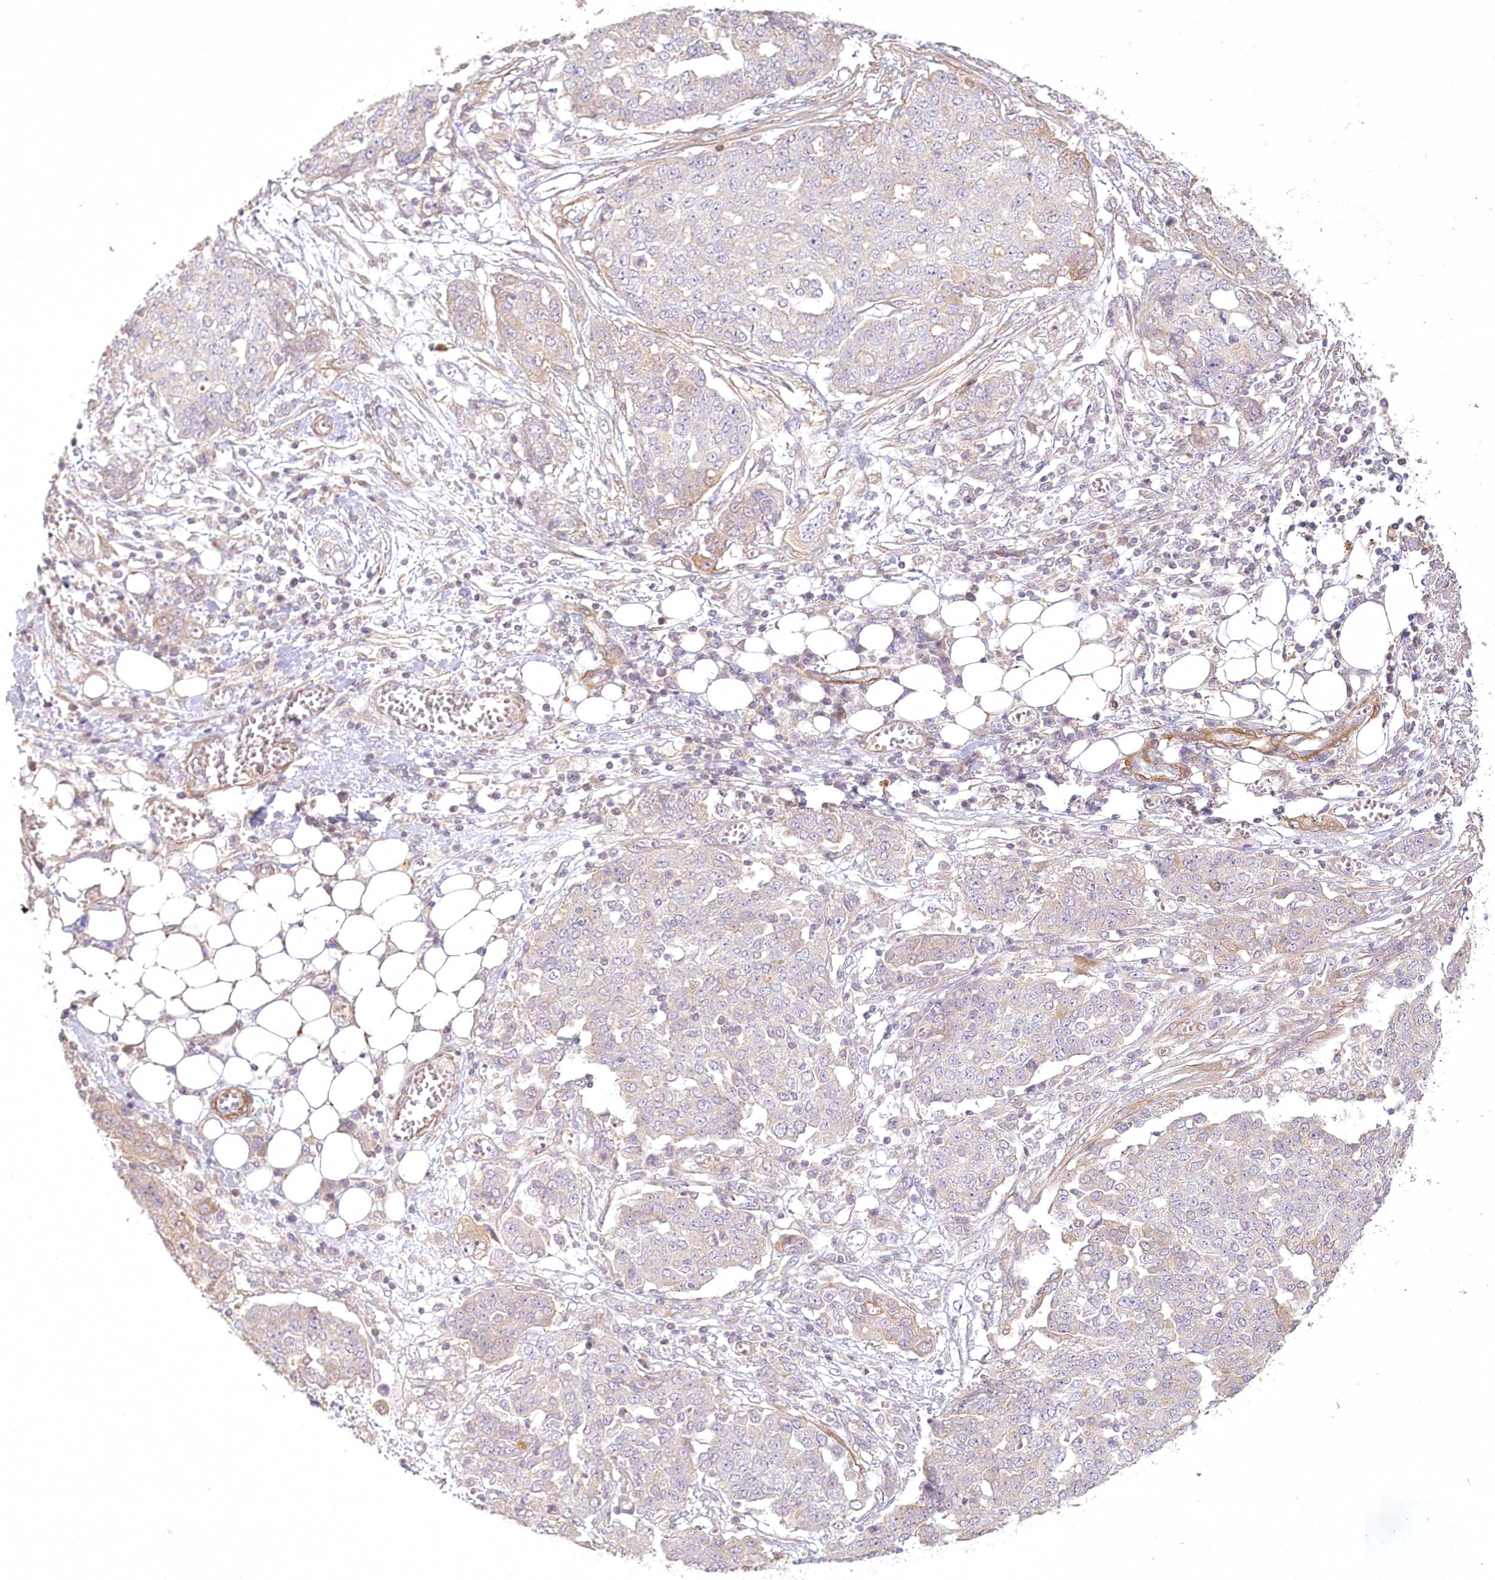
{"staining": {"intensity": "negative", "quantity": "none", "location": "none"}, "tissue": "ovarian cancer", "cell_type": "Tumor cells", "image_type": "cancer", "snomed": [{"axis": "morphology", "description": "Cystadenocarcinoma, serous, NOS"}, {"axis": "topography", "description": "Soft tissue"}, {"axis": "topography", "description": "Ovary"}], "caption": "Immunohistochemical staining of ovarian cancer (serous cystadenocarcinoma) shows no significant staining in tumor cells.", "gene": "INPP4B", "patient": {"sex": "female", "age": 57}}